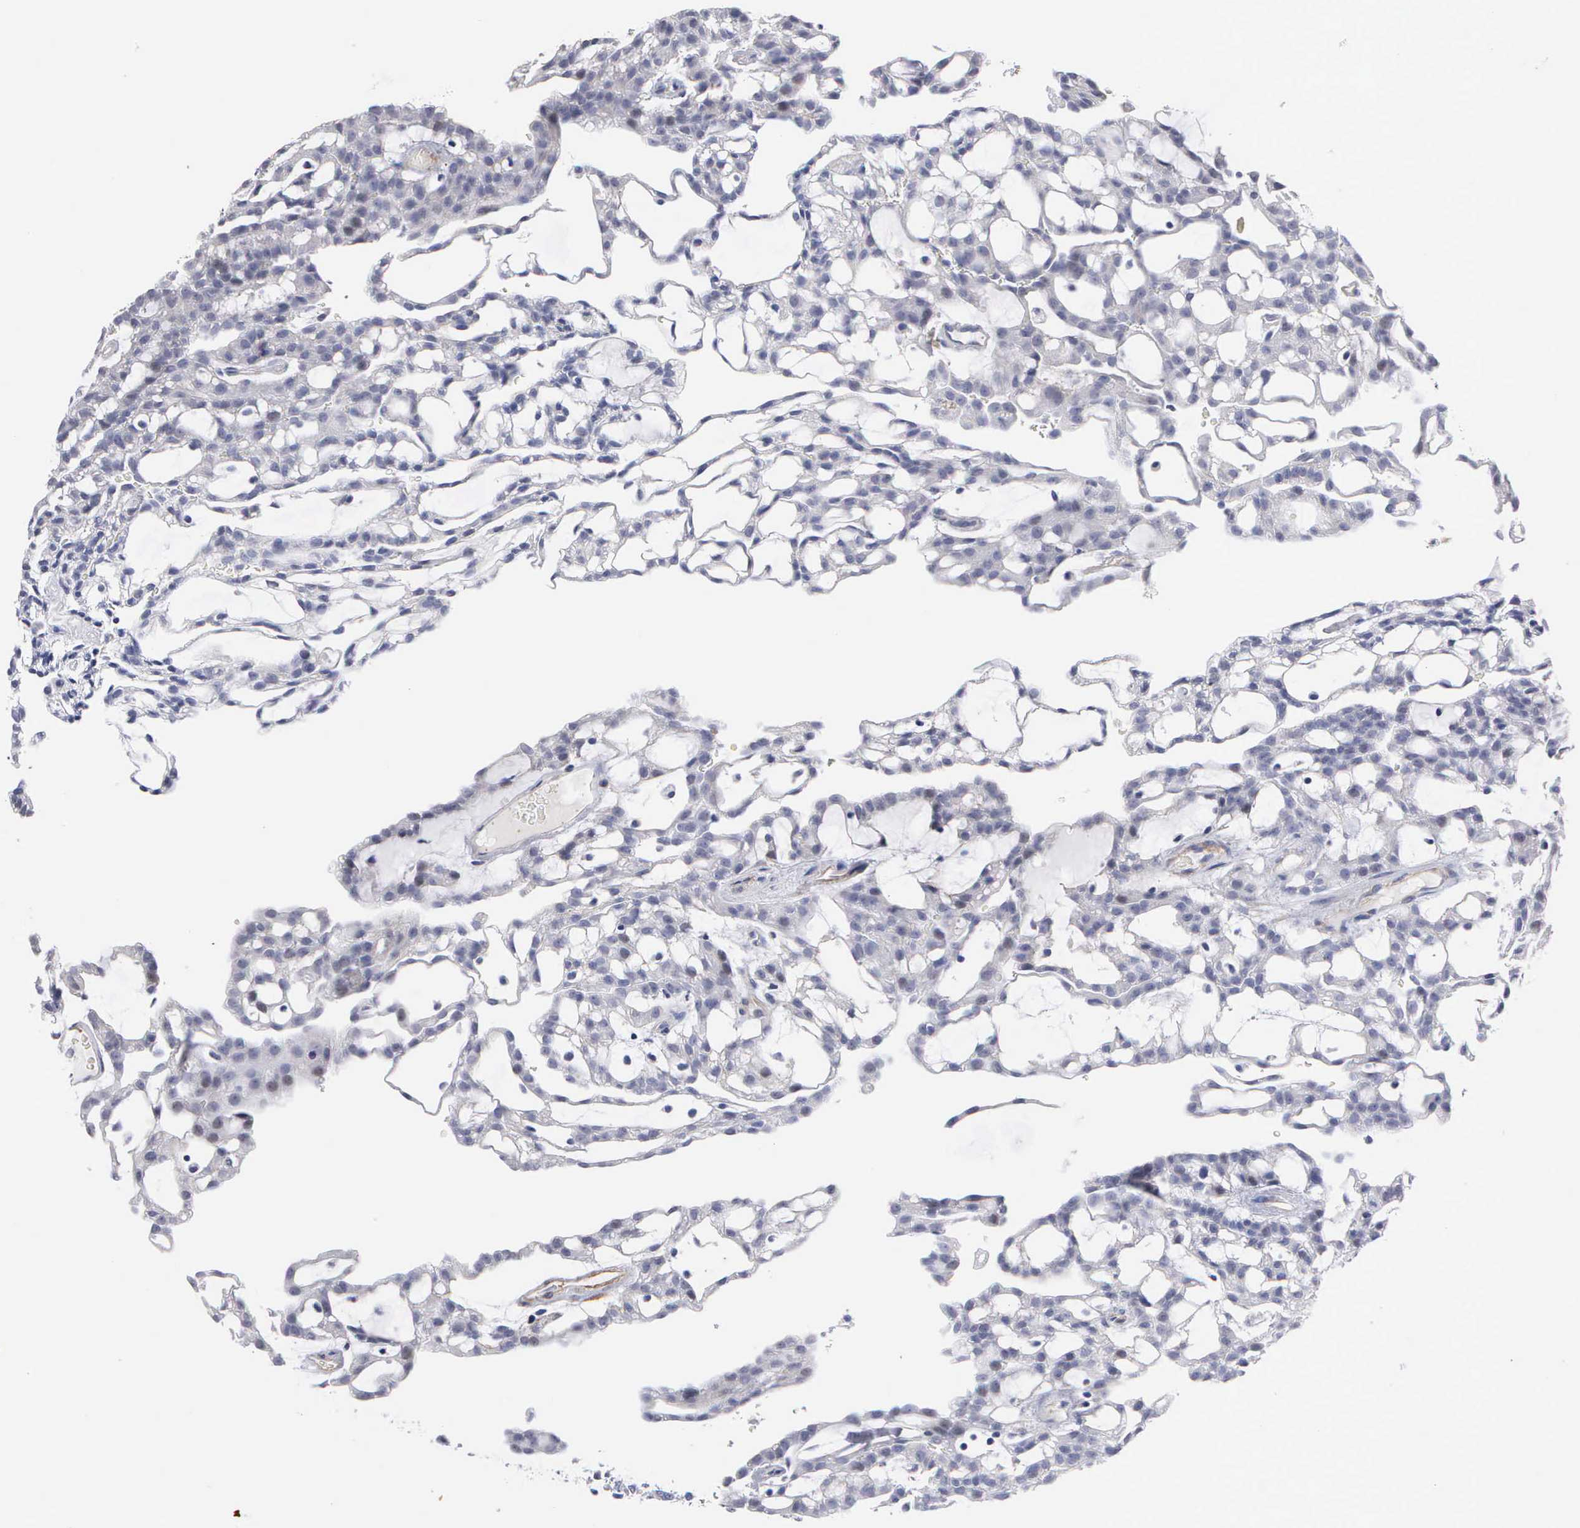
{"staining": {"intensity": "negative", "quantity": "none", "location": "none"}, "tissue": "renal cancer", "cell_type": "Tumor cells", "image_type": "cancer", "snomed": [{"axis": "morphology", "description": "Adenocarcinoma, NOS"}, {"axis": "topography", "description": "Kidney"}], "caption": "Tumor cells show no significant positivity in renal adenocarcinoma.", "gene": "ELFN2", "patient": {"sex": "male", "age": 63}}